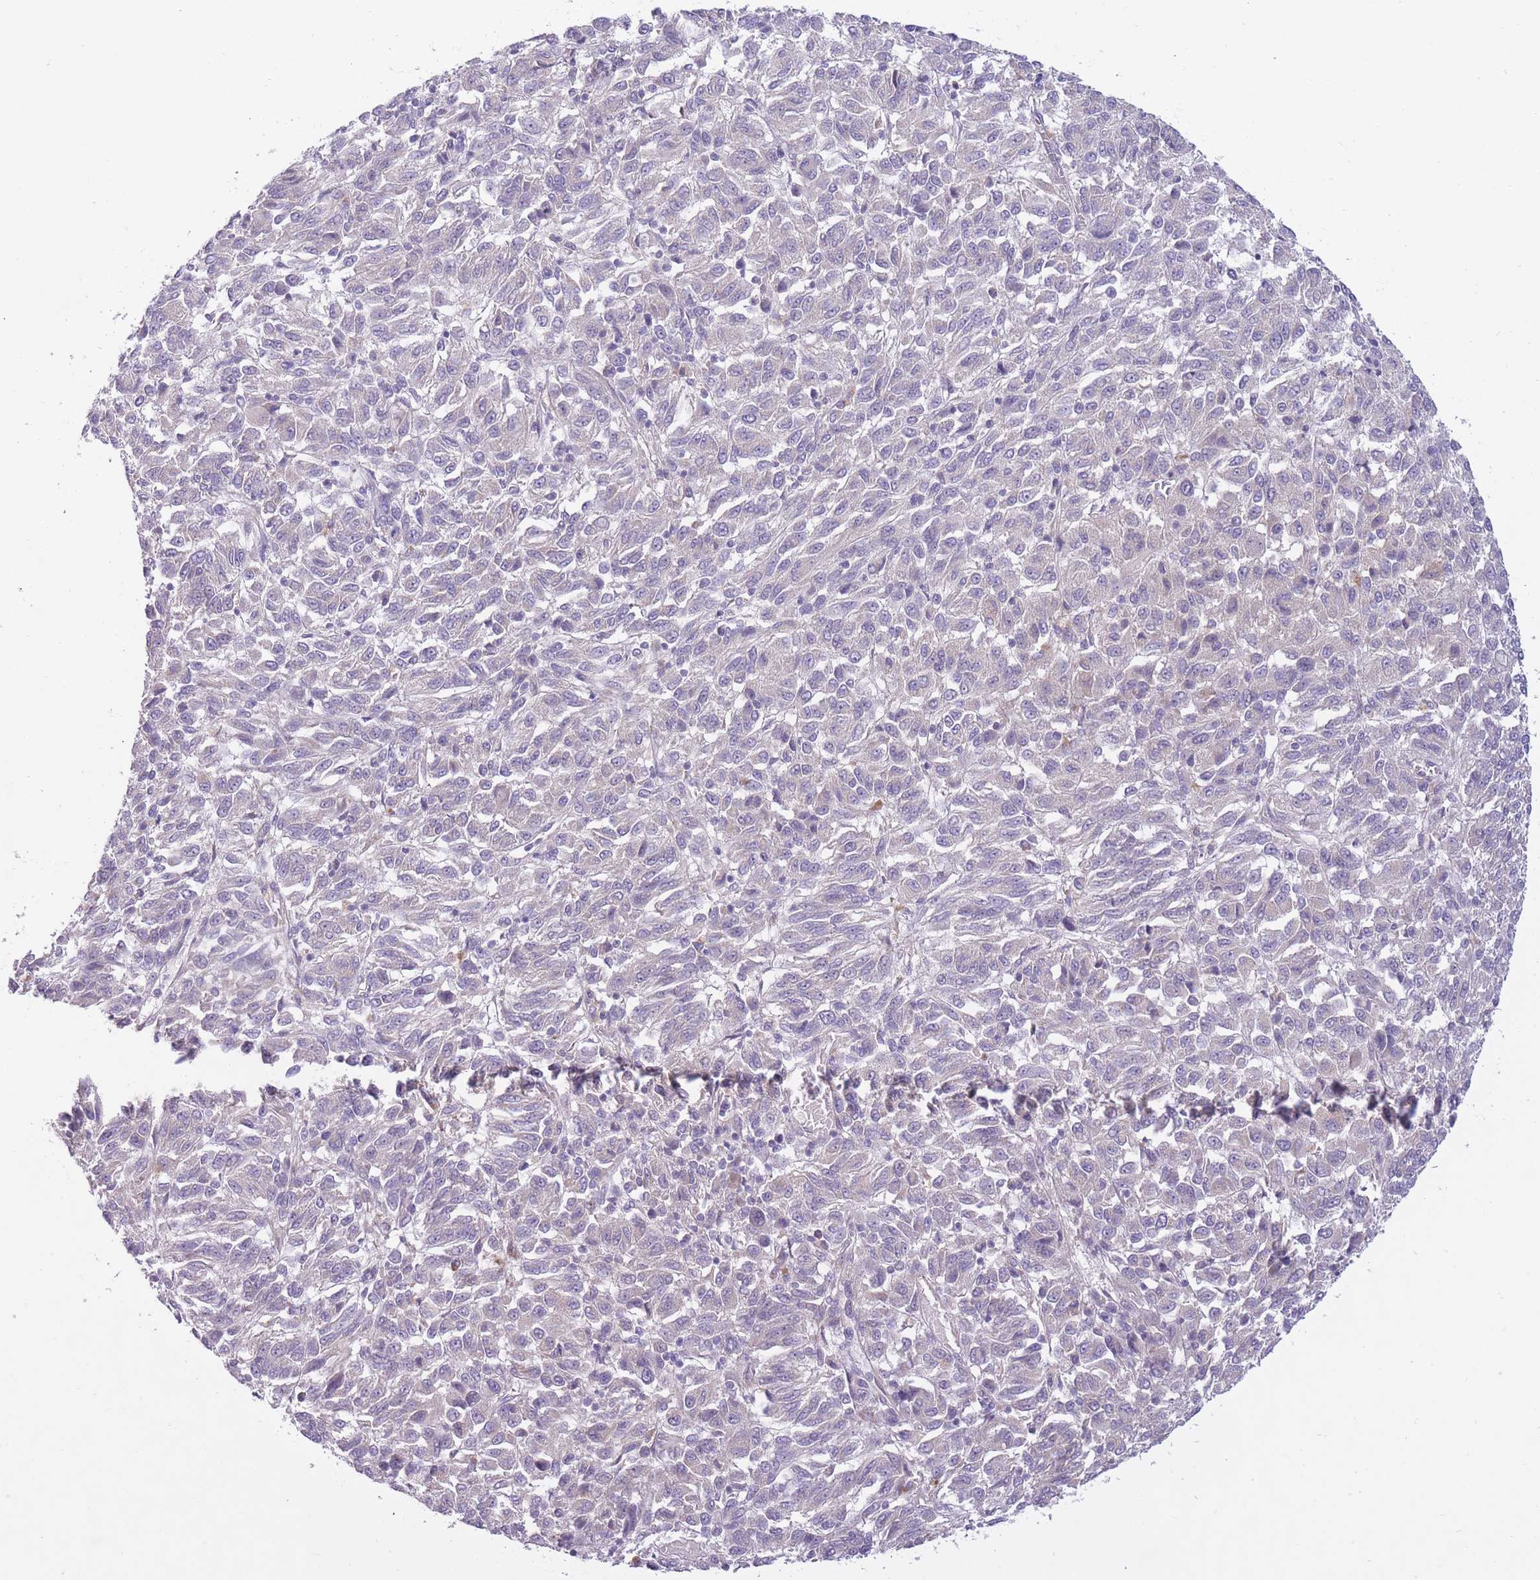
{"staining": {"intensity": "negative", "quantity": "none", "location": "none"}, "tissue": "melanoma", "cell_type": "Tumor cells", "image_type": "cancer", "snomed": [{"axis": "morphology", "description": "Malignant melanoma, Metastatic site"}, {"axis": "topography", "description": "Lung"}], "caption": "The photomicrograph shows no staining of tumor cells in melanoma.", "gene": "PNPLA5", "patient": {"sex": "male", "age": 64}}